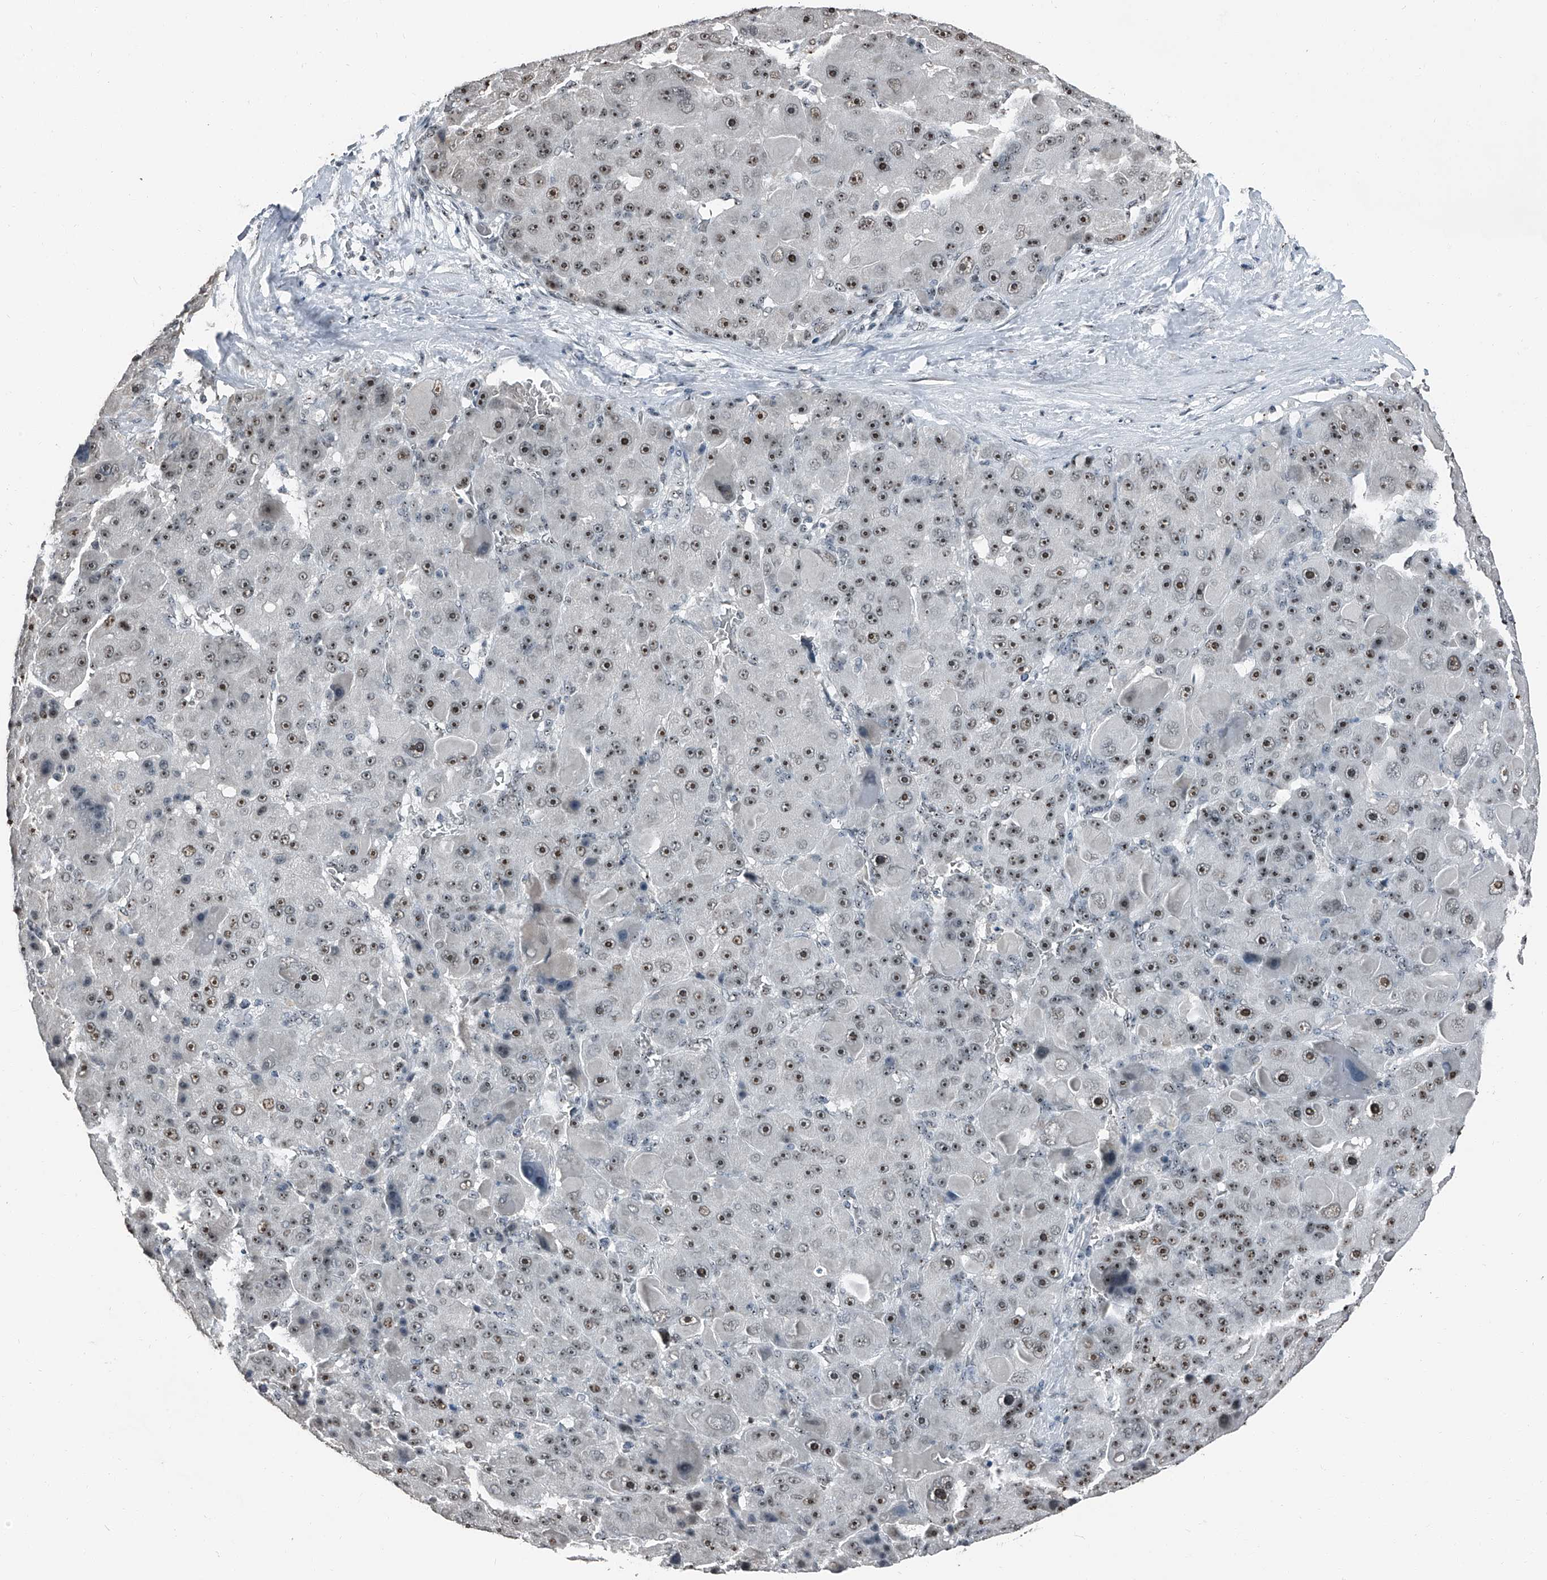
{"staining": {"intensity": "moderate", "quantity": ">75%", "location": "nuclear"}, "tissue": "liver cancer", "cell_type": "Tumor cells", "image_type": "cancer", "snomed": [{"axis": "morphology", "description": "Carcinoma, Hepatocellular, NOS"}, {"axis": "topography", "description": "Liver"}], "caption": "IHC staining of liver cancer, which exhibits medium levels of moderate nuclear staining in about >75% of tumor cells indicating moderate nuclear protein expression. The staining was performed using DAB (brown) for protein detection and nuclei were counterstained in hematoxylin (blue).", "gene": "TCOF1", "patient": {"sex": "male", "age": 76}}